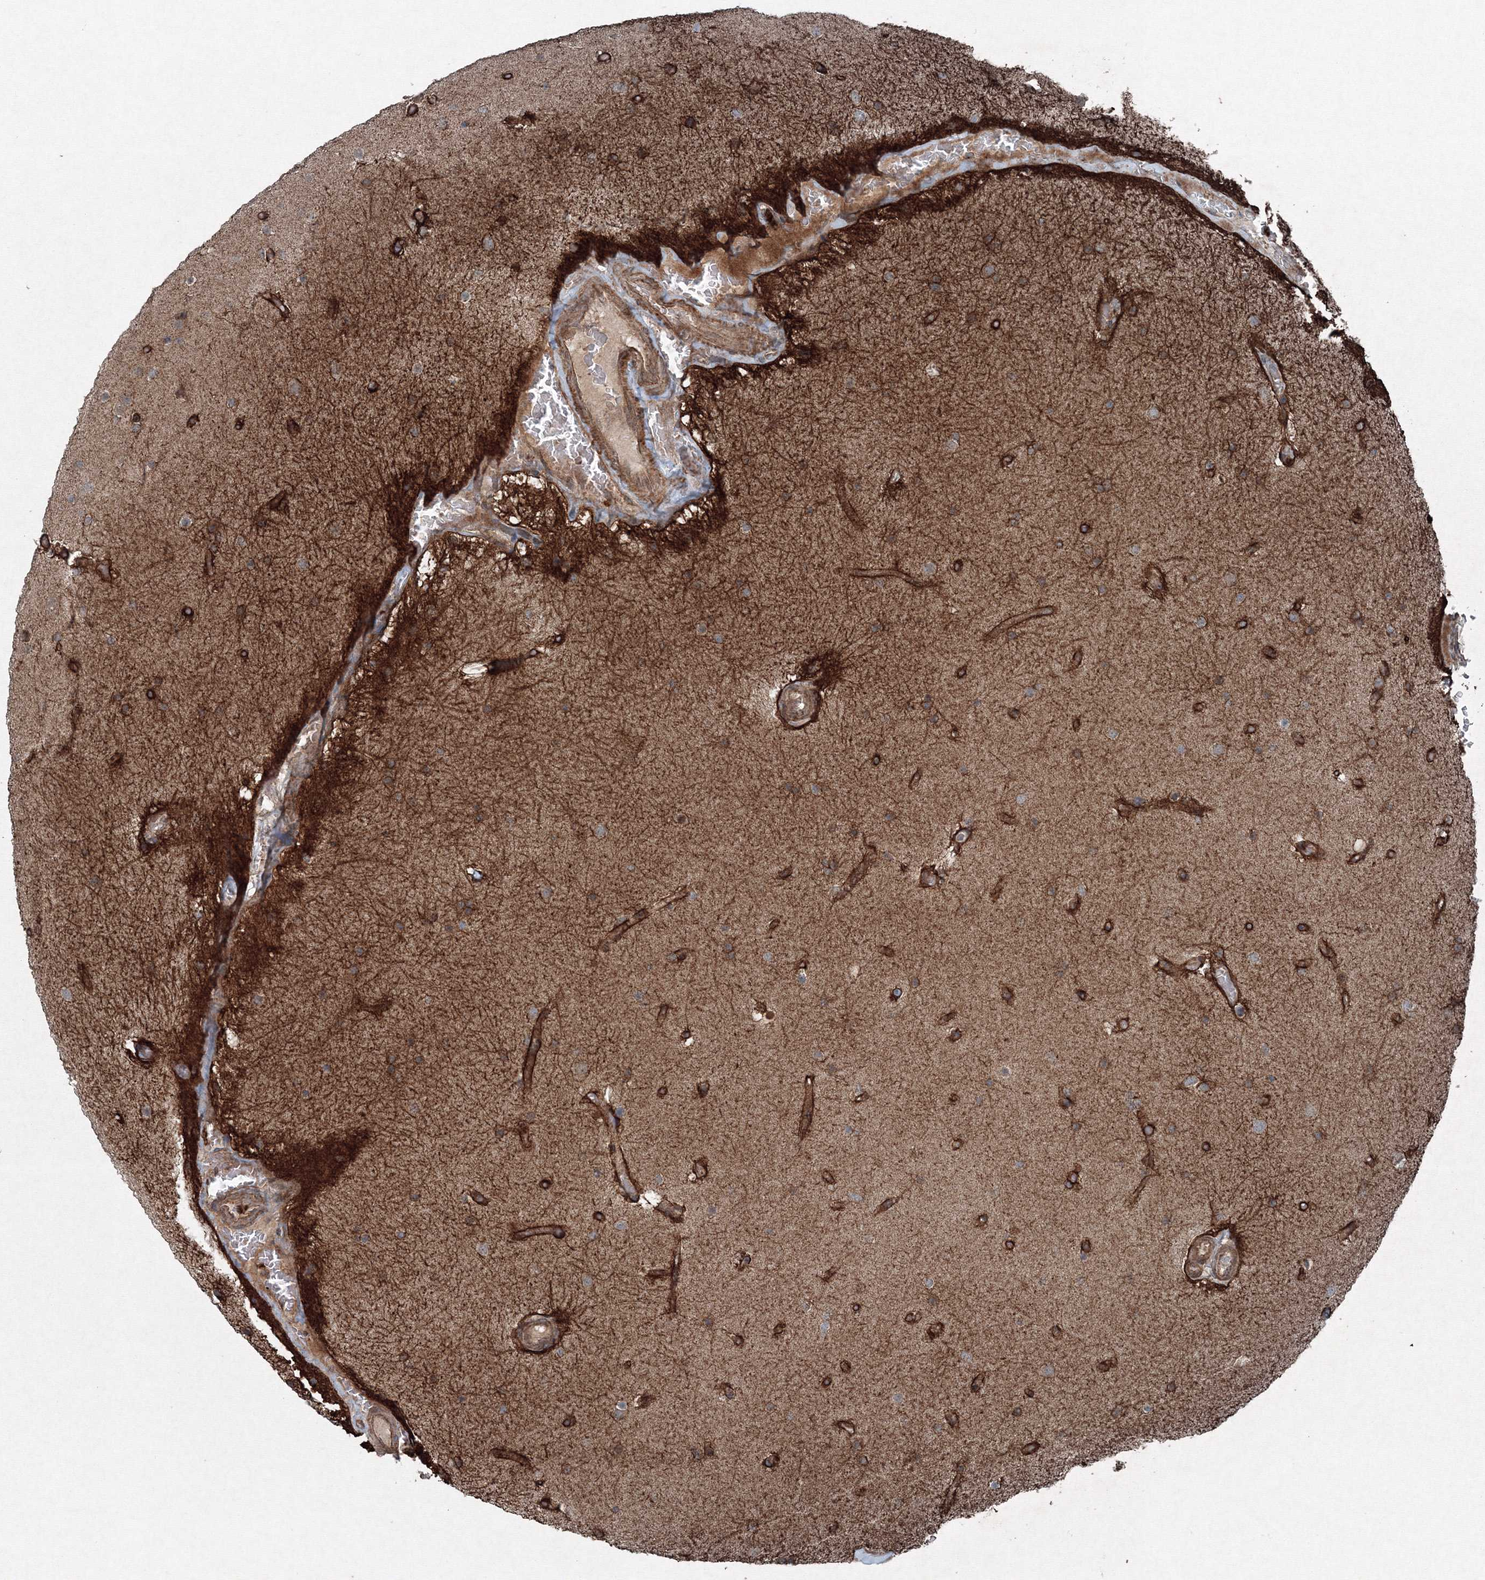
{"staining": {"intensity": "moderate", "quantity": ">75%", "location": "cytoplasmic/membranous"}, "tissue": "glioma", "cell_type": "Tumor cells", "image_type": "cancer", "snomed": [{"axis": "morphology", "description": "Glioma, malignant, High grade"}, {"axis": "topography", "description": "Cerebral cortex"}], "caption": "High-power microscopy captured an immunohistochemistry (IHC) image of malignant high-grade glioma, revealing moderate cytoplasmic/membranous positivity in approximately >75% of tumor cells. The protein of interest is shown in brown color, while the nuclei are stained blue.", "gene": "COPS7B", "patient": {"sex": "female", "age": 36}}